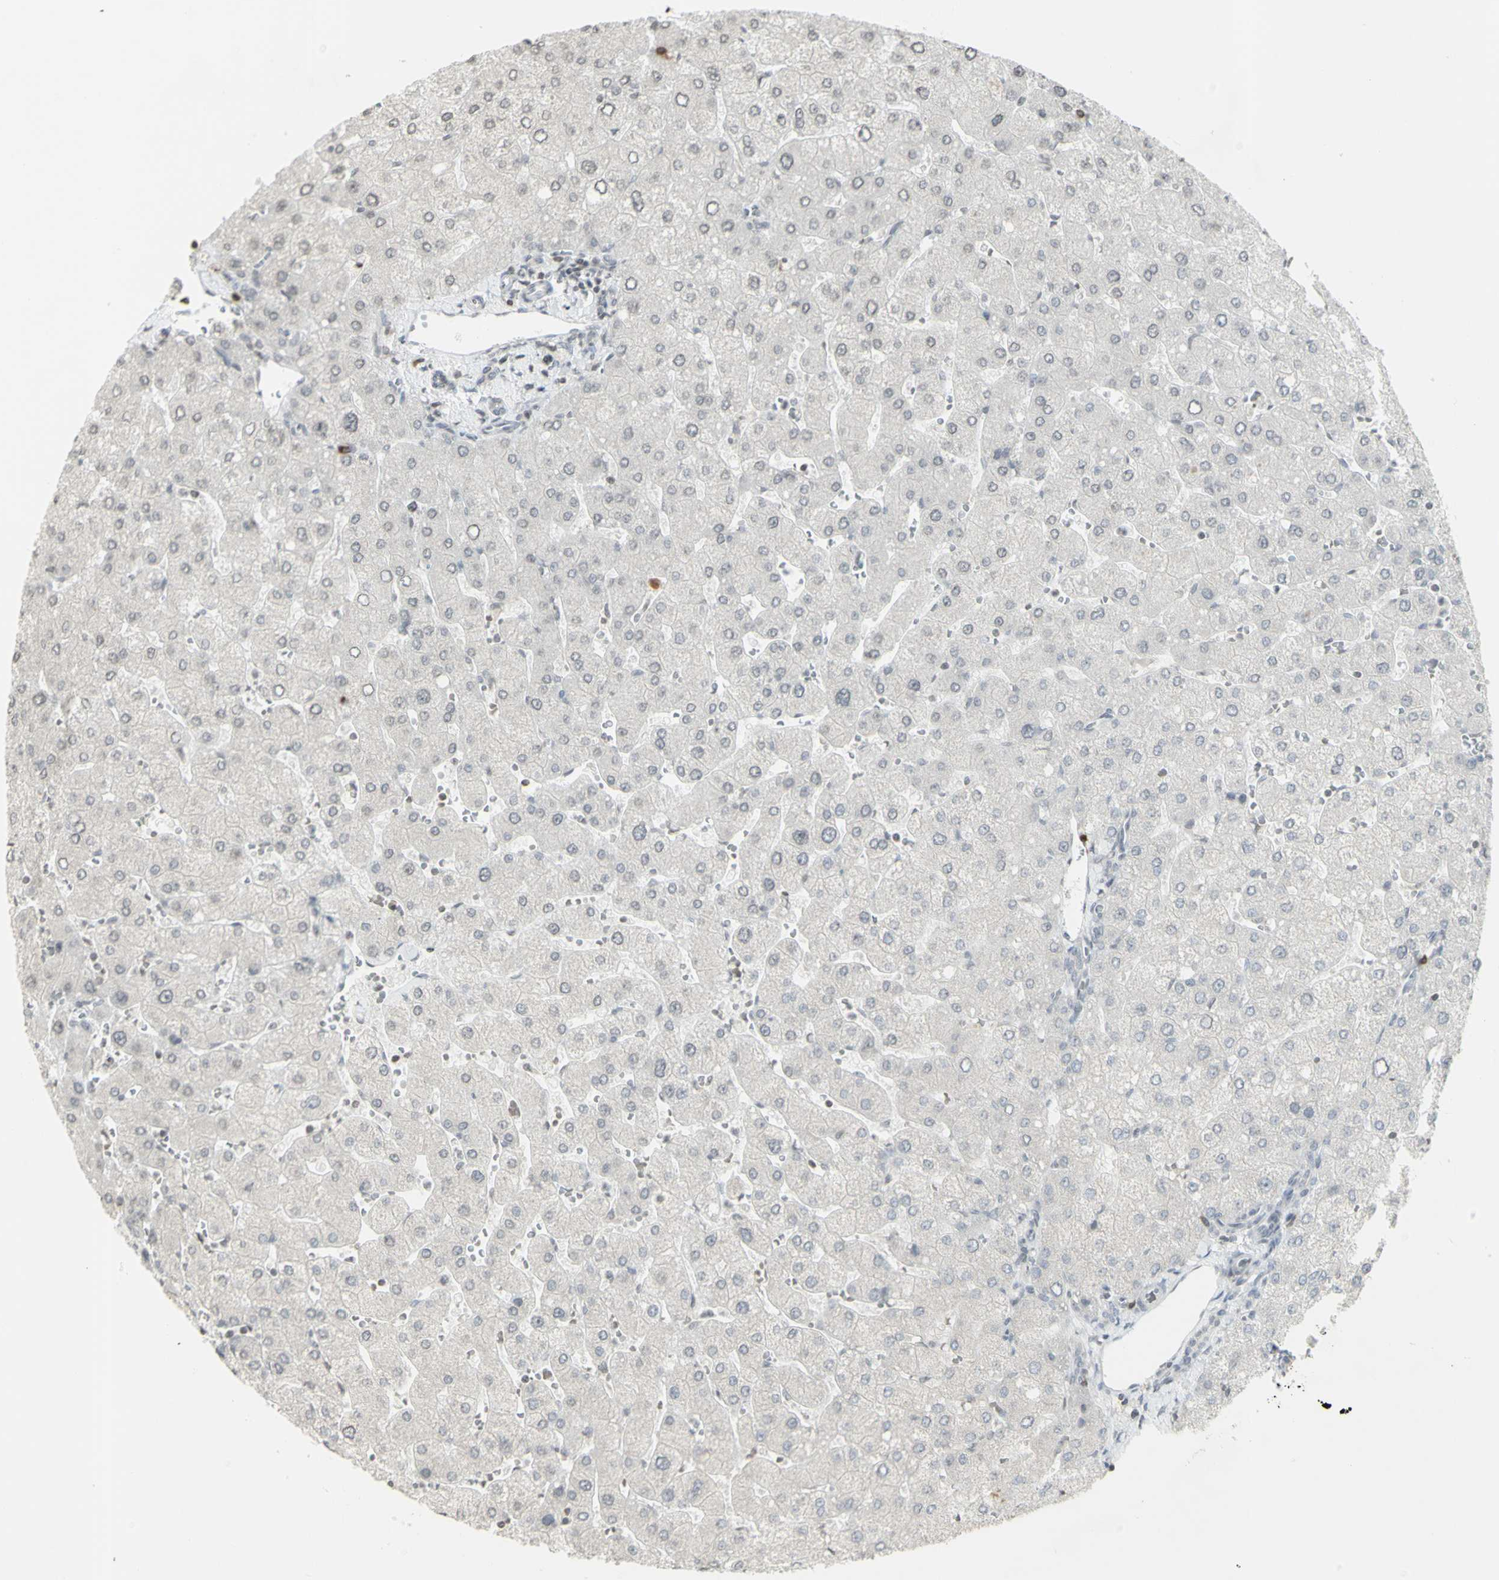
{"staining": {"intensity": "negative", "quantity": "none", "location": "none"}, "tissue": "liver", "cell_type": "Cholangiocytes", "image_type": "normal", "snomed": [{"axis": "morphology", "description": "Normal tissue, NOS"}, {"axis": "topography", "description": "Liver"}], "caption": "Cholangiocytes are negative for protein expression in unremarkable human liver. (DAB (3,3'-diaminobenzidine) immunohistochemistry visualized using brightfield microscopy, high magnification).", "gene": "MUC5AC", "patient": {"sex": "male", "age": 55}}